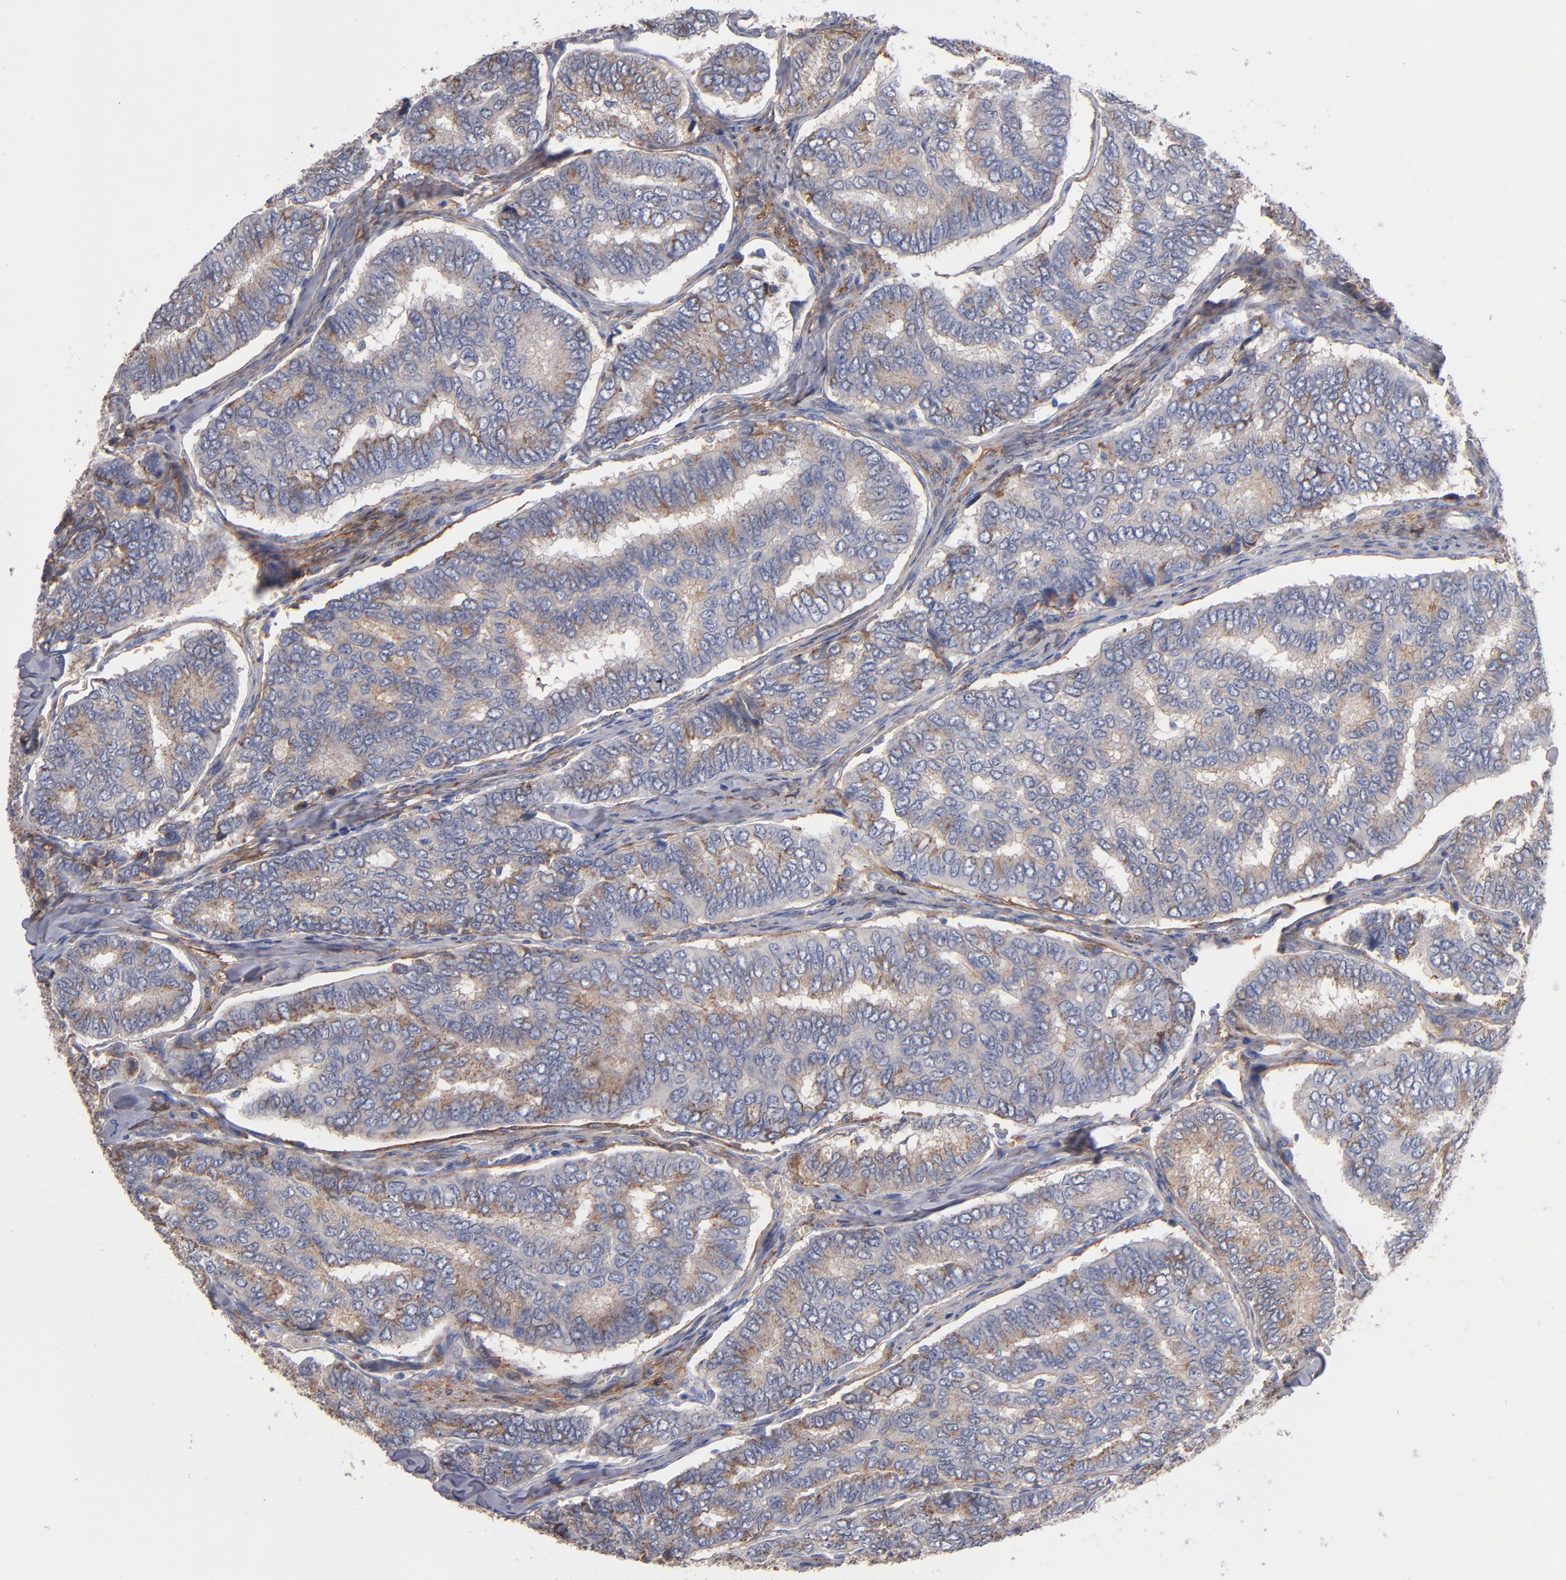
{"staining": {"intensity": "weak", "quantity": ">75%", "location": "cytoplasmic/membranous"}, "tissue": "thyroid cancer", "cell_type": "Tumor cells", "image_type": "cancer", "snomed": [{"axis": "morphology", "description": "Papillary adenocarcinoma, NOS"}, {"axis": "topography", "description": "Thyroid gland"}], "caption": "This is an image of IHC staining of papillary adenocarcinoma (thyroid), which shows weak staining in the cytoplasmic/membranous of tumor cells.", "gene": "PLSCR4", "patient": {"sex": "female", "age": 35}}